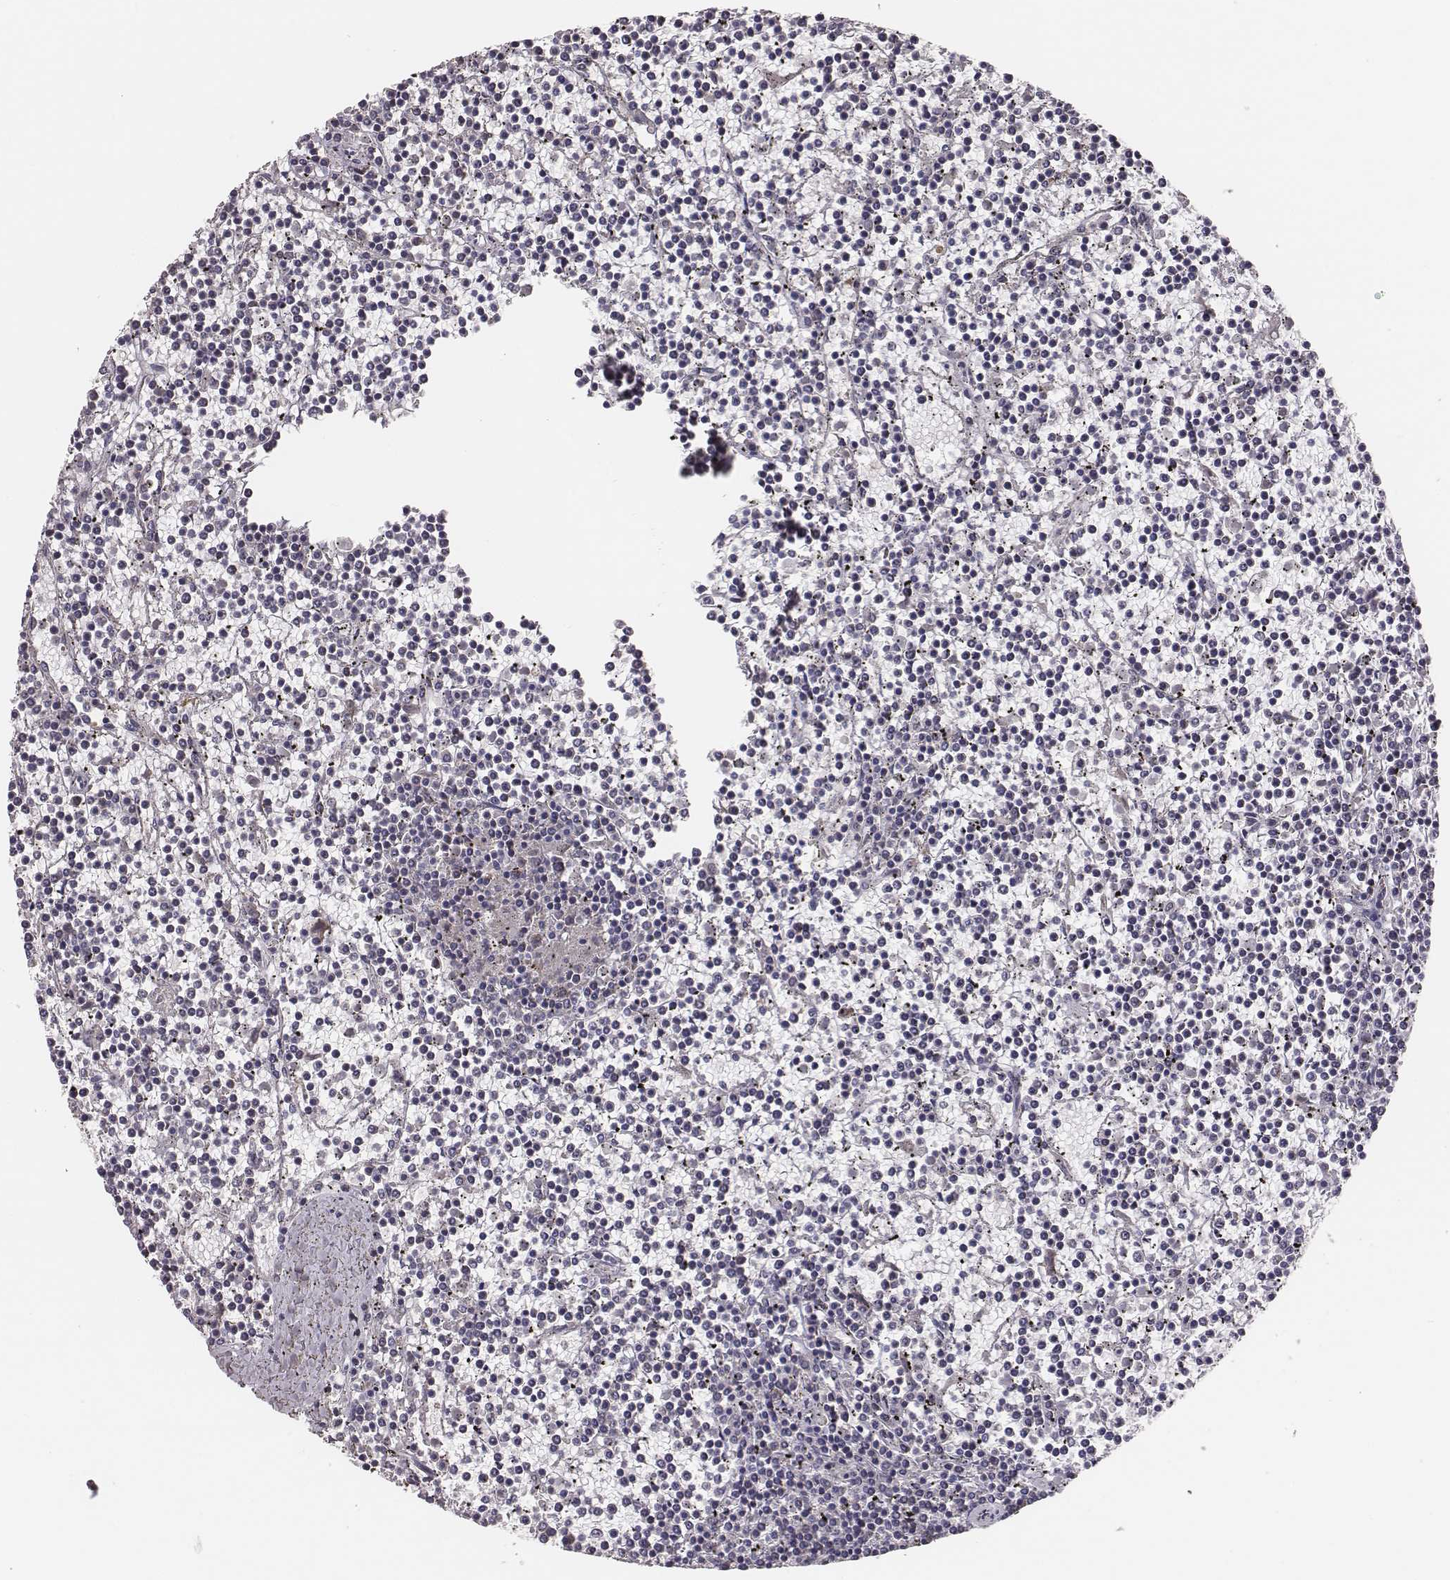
{"staining": {"intensity": "negative", "quantity": "none", "location": "none"}, "tissue": "lymphoma", "cell_type": "Tumor cells", "image_type": "cancer", "snomed": [{"axis": "morphology", "description": "Malignant lymphoma, non-Hodgkin's type, Low grade"}, {"axis": "topography", "description": "Spleen"}], "caption": "Tumor cells are negative for brown protein staining in low-grade malignant lymphoma, non-Hodgkin's type.", "gene": "HAVCR1", "patient": {"sex": "female", "age": 19}}